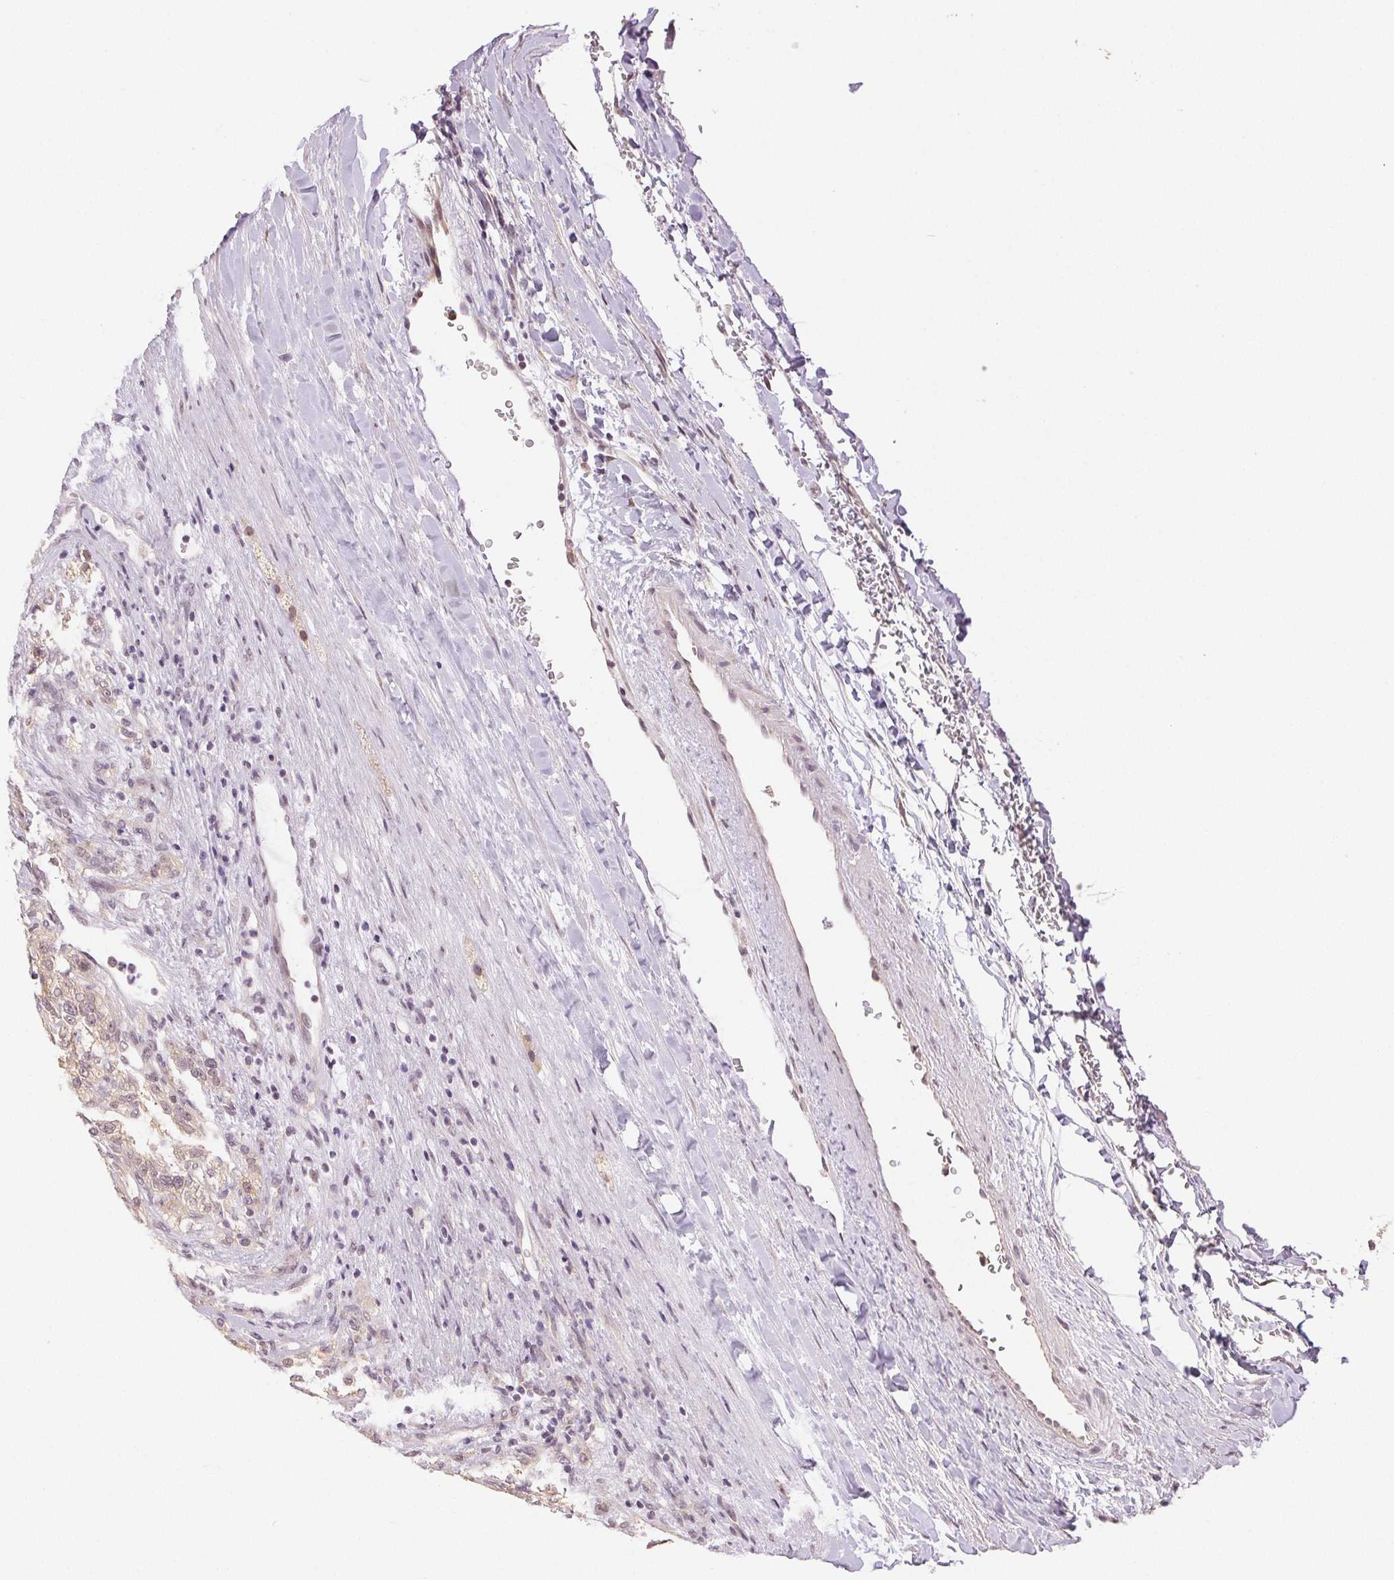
{"staining": {"intensity": "negative", "quantity": "none", "location": "none"}, "tissue": "renal cancer", "cell_type": "Tumor cells", "image_type": "cancer", "snomed": [{"axis": "morphology", "description": "Adenocarcinoma, NOS"}, {"axis": "topography", "description": "Kidney"}], "caption": "High power microscopy micrograph of an IHC photomicrograph of renal cancer, revealing no significant staining in tumor cells. (DAB immunohistochemistry (IHC) with hematoxylin counter stain).", "gene": "PLCB1", "patient": {"sex": "female", "age": 63}}